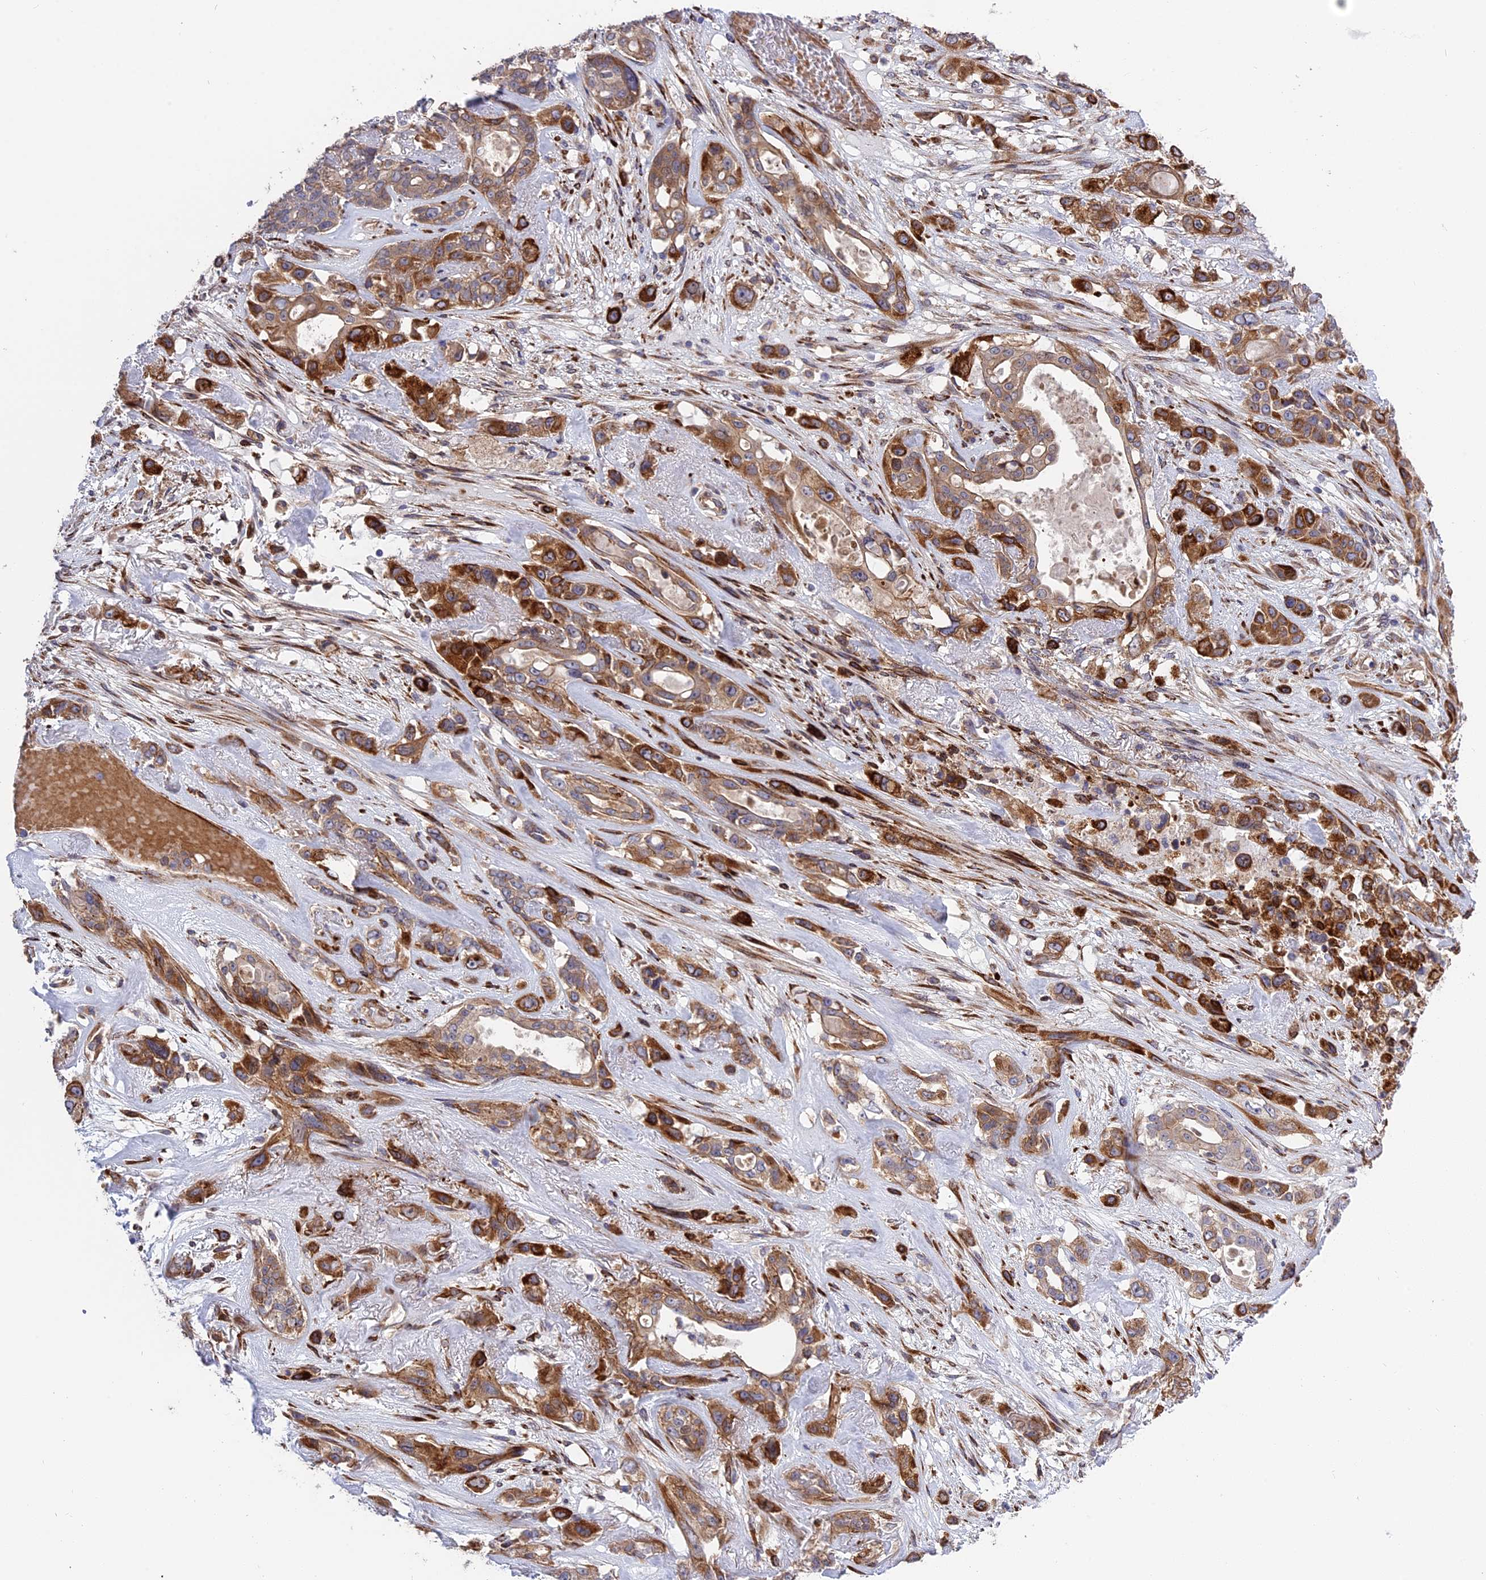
{"staining": {"intensity": "moderate", "quantity": ">75%", "location": "cytoplasmic/membranous"}, "tissue": "lung cancer", "cell_type": "Tumor cells", "image_type": "cancer", "snomed": [{"axis": "morphology", "description": "Squamous cell carcinoma, NOS"}, {"axis": "topography", "description": "Lung"}], "caption": "DAB (3,3'-diaminobenzidine) immunohistochemical staining of human lung cancer reveals moderate cytoplasmic/membranous protein positivity in approximately >75% of tumor cells. Using DAB (brown) and hematoxylin (blue) stains, captured at high magnification using brightfield microscopy.", "gene": "DDX60L", "patient": {"sex": "female", "age": 70}}